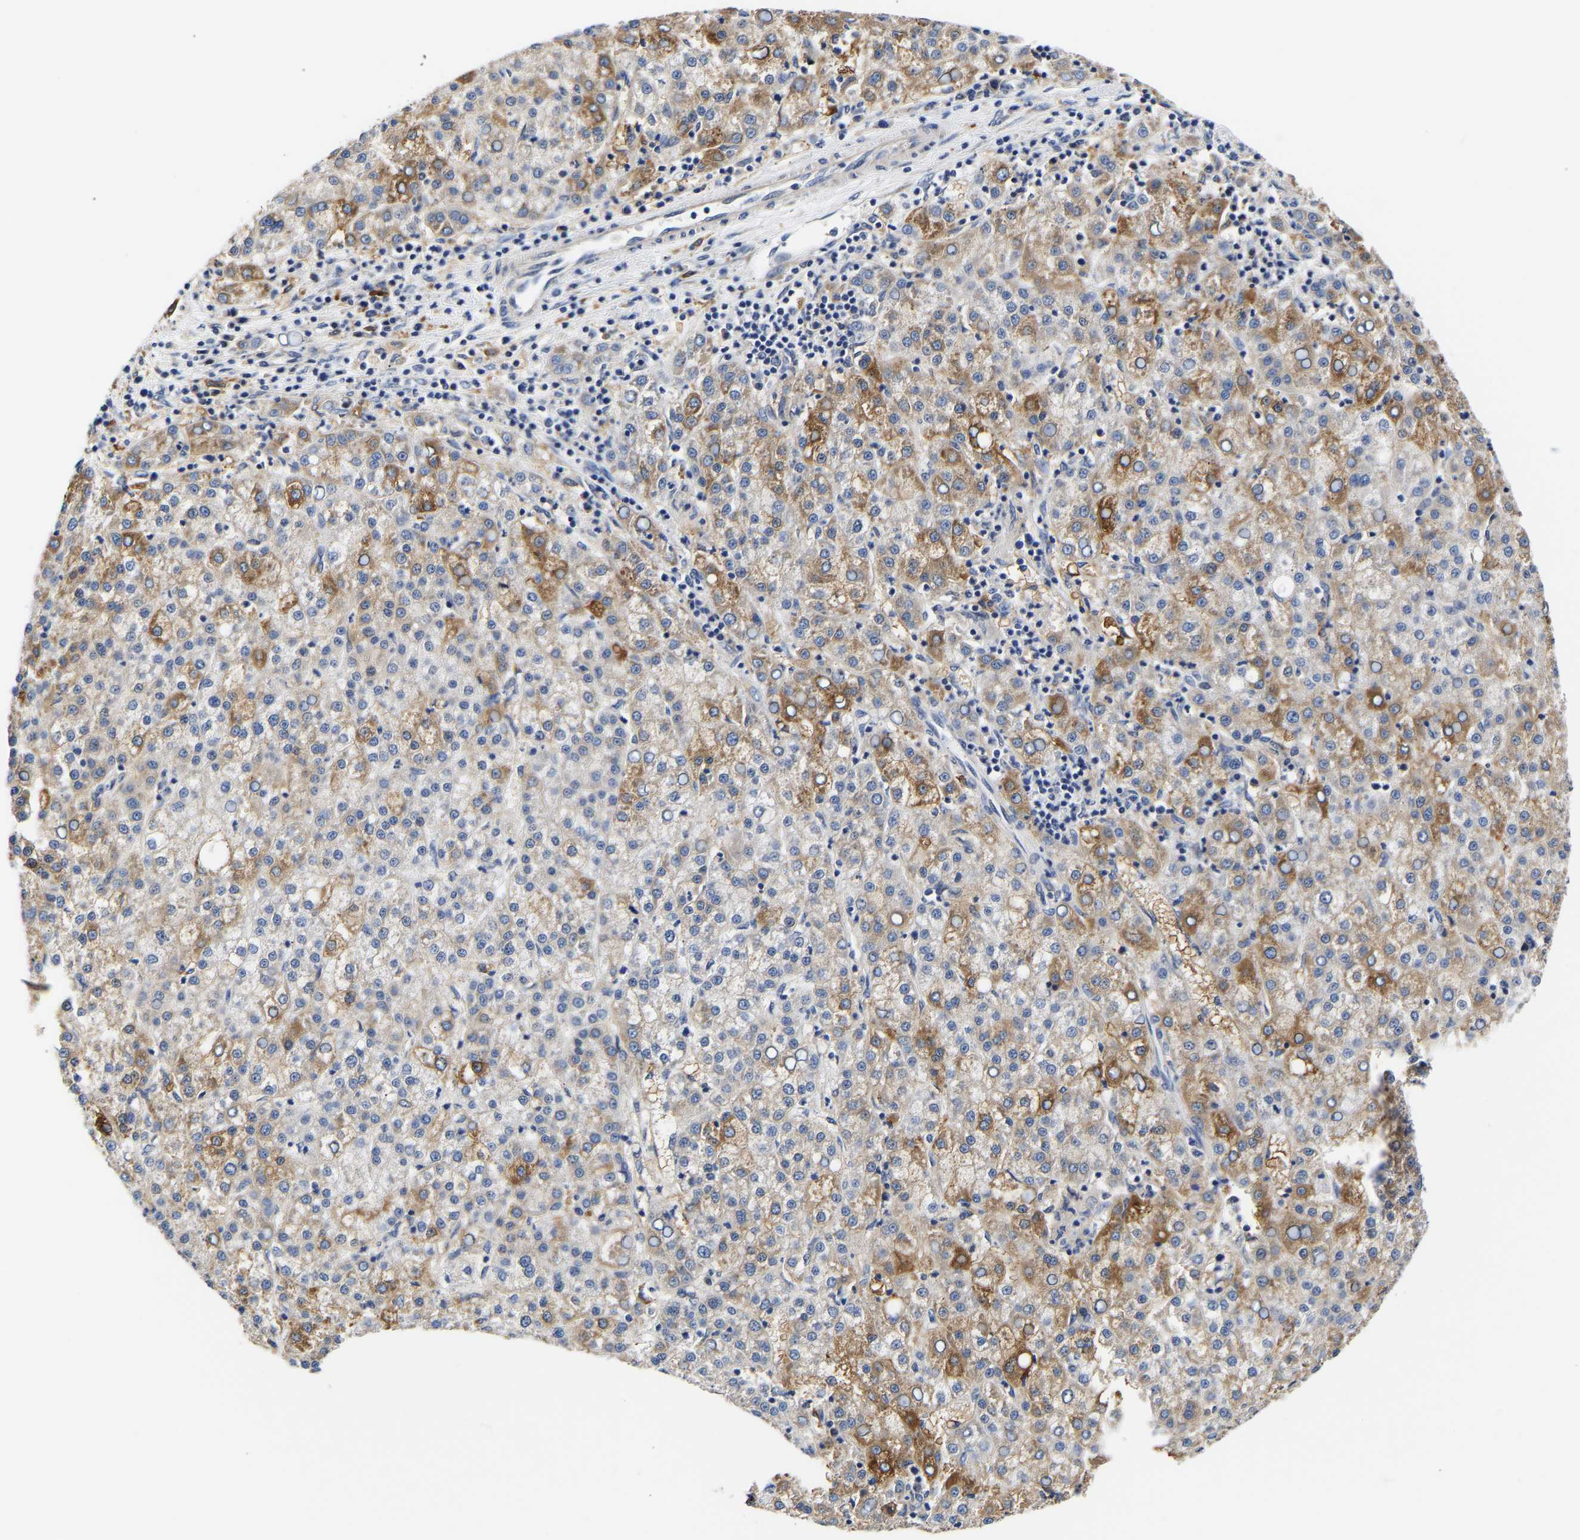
{"staining": {"intensity": "moderate", "quantity": "25%-75%", "location": "cytoplasmic/membranous"}, "tissue": "liver cancer", "cell_type": "Tumor cells", "image_type": "cancer", "snomed": [{"axis": "morphology", "description": "Carcinoma, Hepatocellular, NOS"}, {"axis": "topography", "description": "Liver"}], "caption": "Protein analysis of hepatocellular carcinoma (liver) tissue shows moderate cytoplasmic/membranous expression in about 25%-75% of tumor cells. The staining was performed using DAB, with brown indicating positive protein expression. Nuclei are stained blue with hematoxylin.", "gene": "CCDC6", "patient": {"sex": "female", "age": 58}}